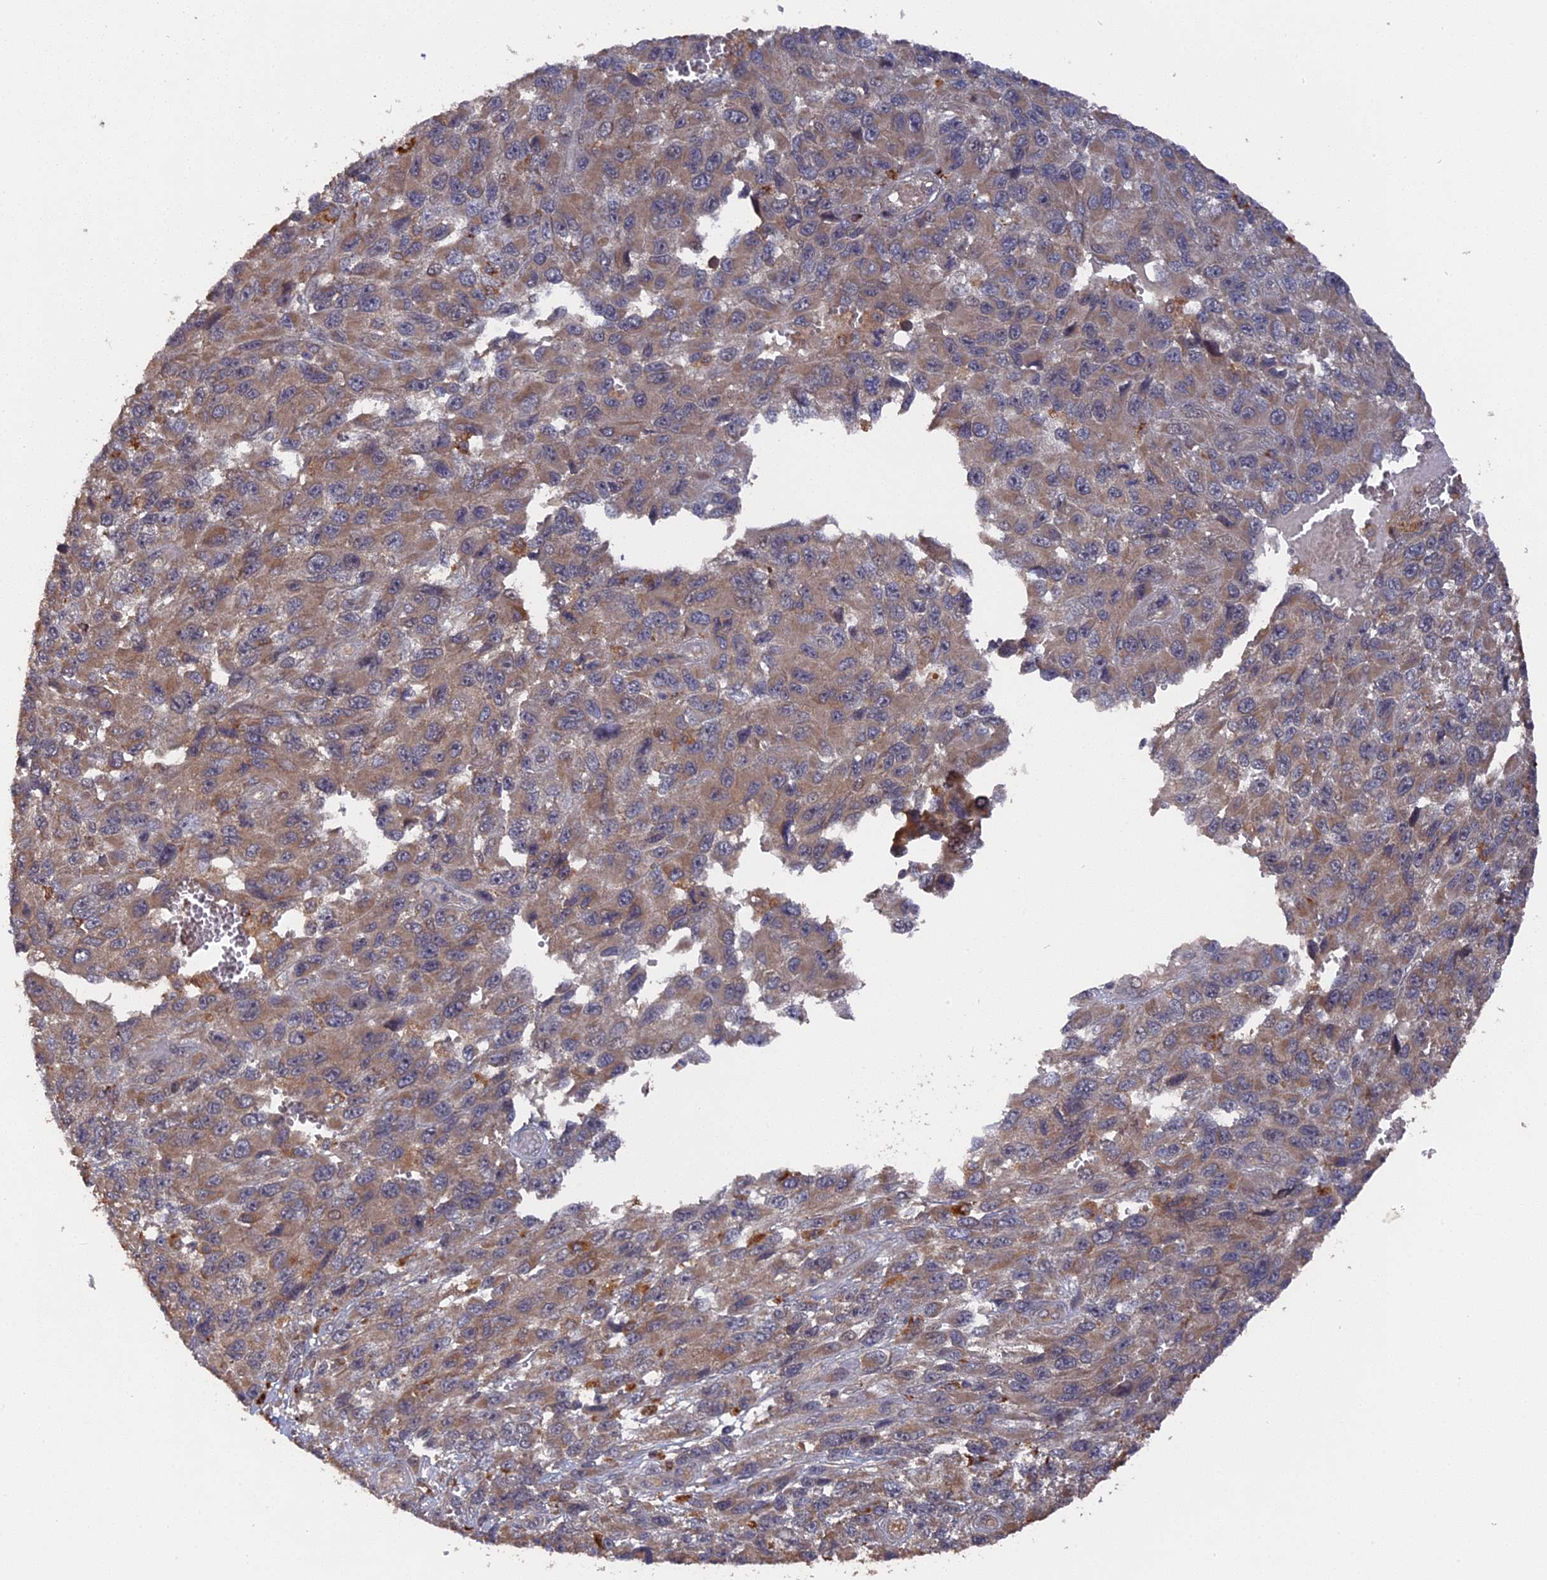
{"staining": {"intensity": "weak", "quantity": ">75%", "location": "cytoplasmic/membranous"}, "tissue": "melanoma", "cell_type": "Tumor cells", "image_type": "cancer", "snomed": [{"axis": "morphology", "description": "Normal tissue, NOS"}, {"axis": "morphology", "description": "Malignant melanoma, NOS"}, {"axis": "topography", "description": "Skin"}], "caption": "Protein analysis of malignant melanoma tissue exhibits weak cytoplasmic/membranous expression in about >75% of tumor cells. (IHC, brightfield microscopy, high magnification).", "gene": "TELO2", "patient": {"sex": "female", "age": 96}}